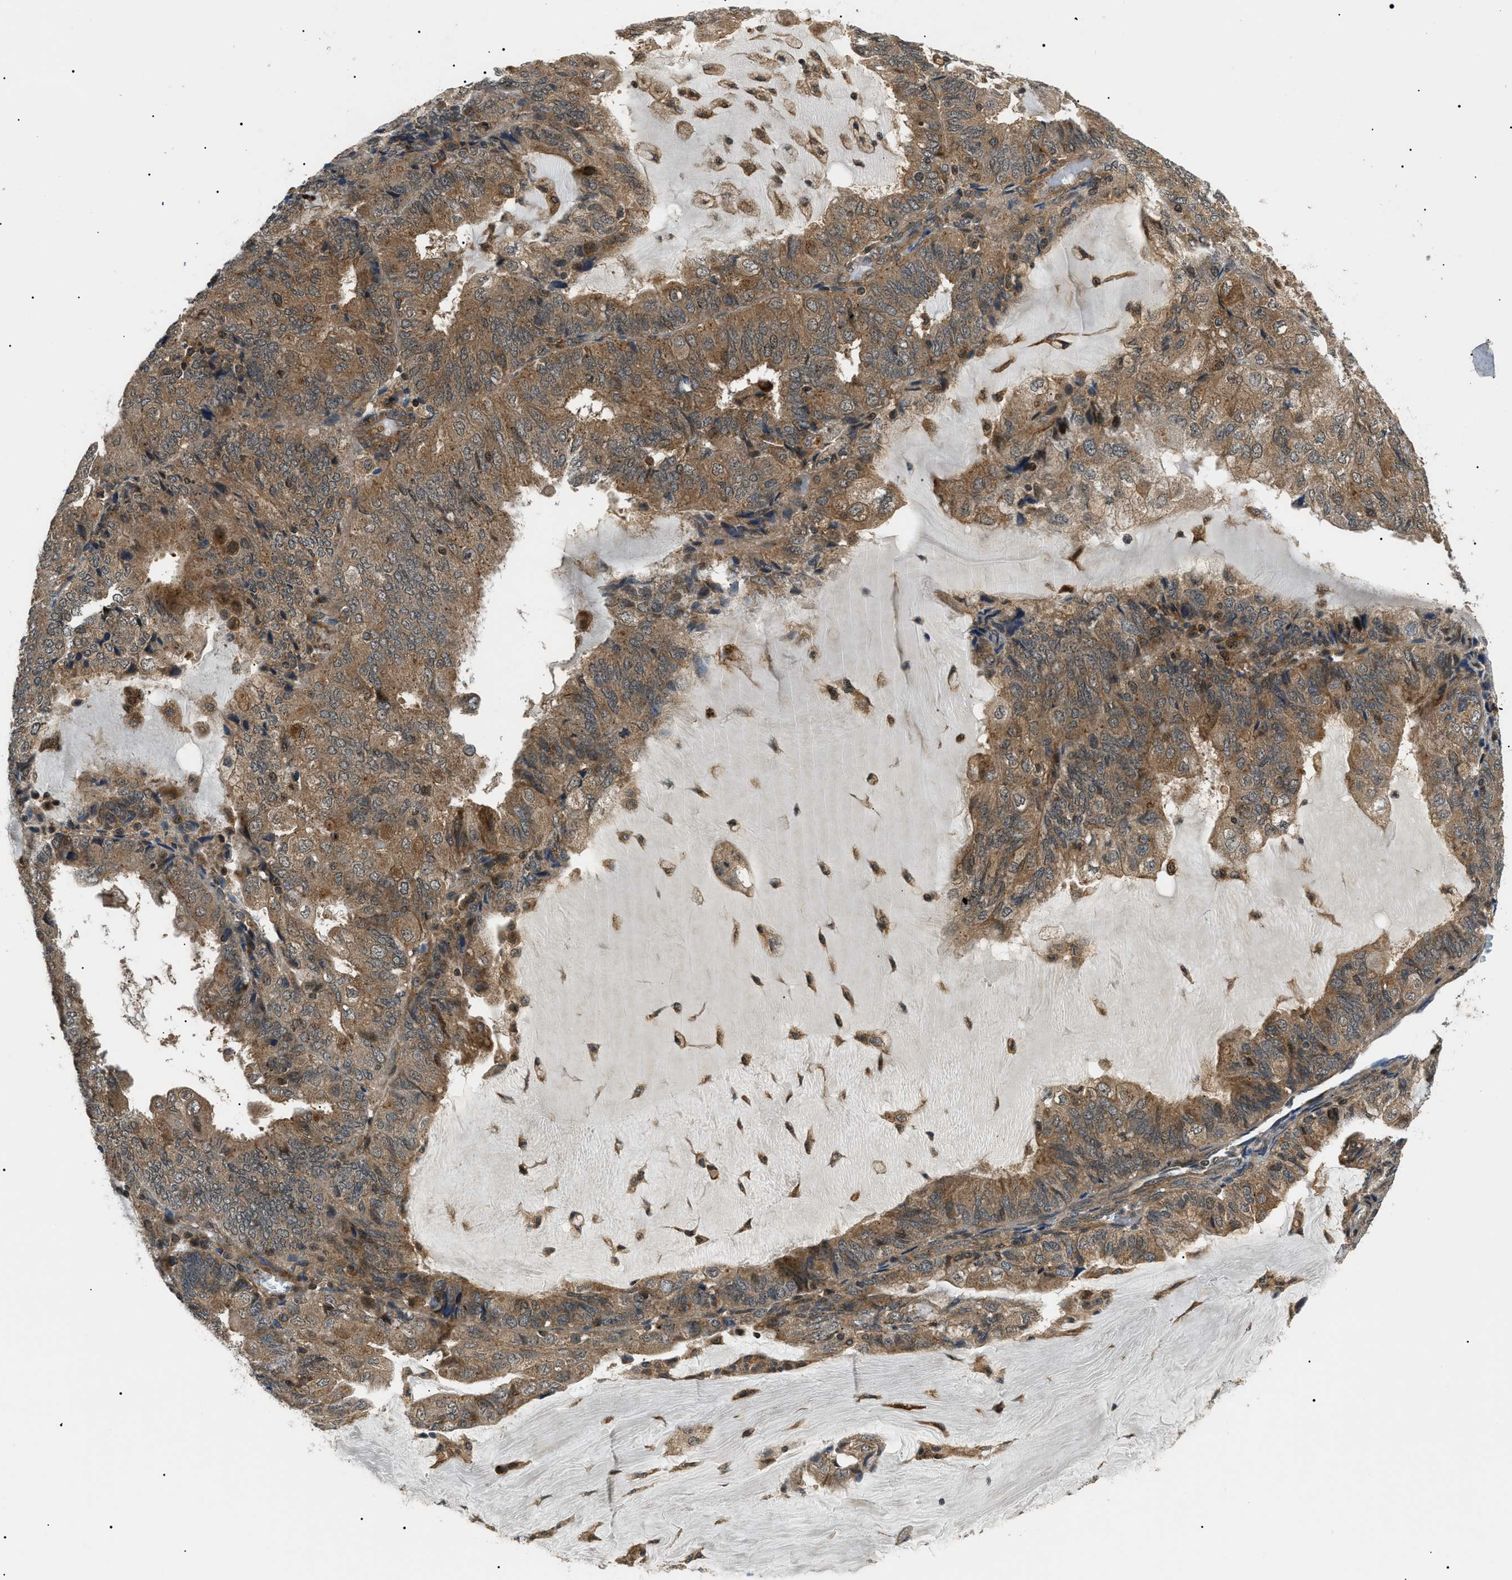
{"staining": {"intensity": "moderate", "quantity": ">75%", "location": "cytoplasmic/membranous"}, "tissue": "endometrial cancer", "cell_type": "Tumor cells", "image_type": "cancer", "snomed": [{"axis": "morphology", "description": "Adenocarcinoma, NOS"}, {"axis": "topography", "description": "Endometrium"}], "caption": "Endometrial cancer was stained to show a protein in brown. There is medium levels of moderate cytoplasmic/membranous expression in approximately >75% of tumor cells.", "gene": "ATP6AP1", "patient": {"sex": "female", "age": 81}}